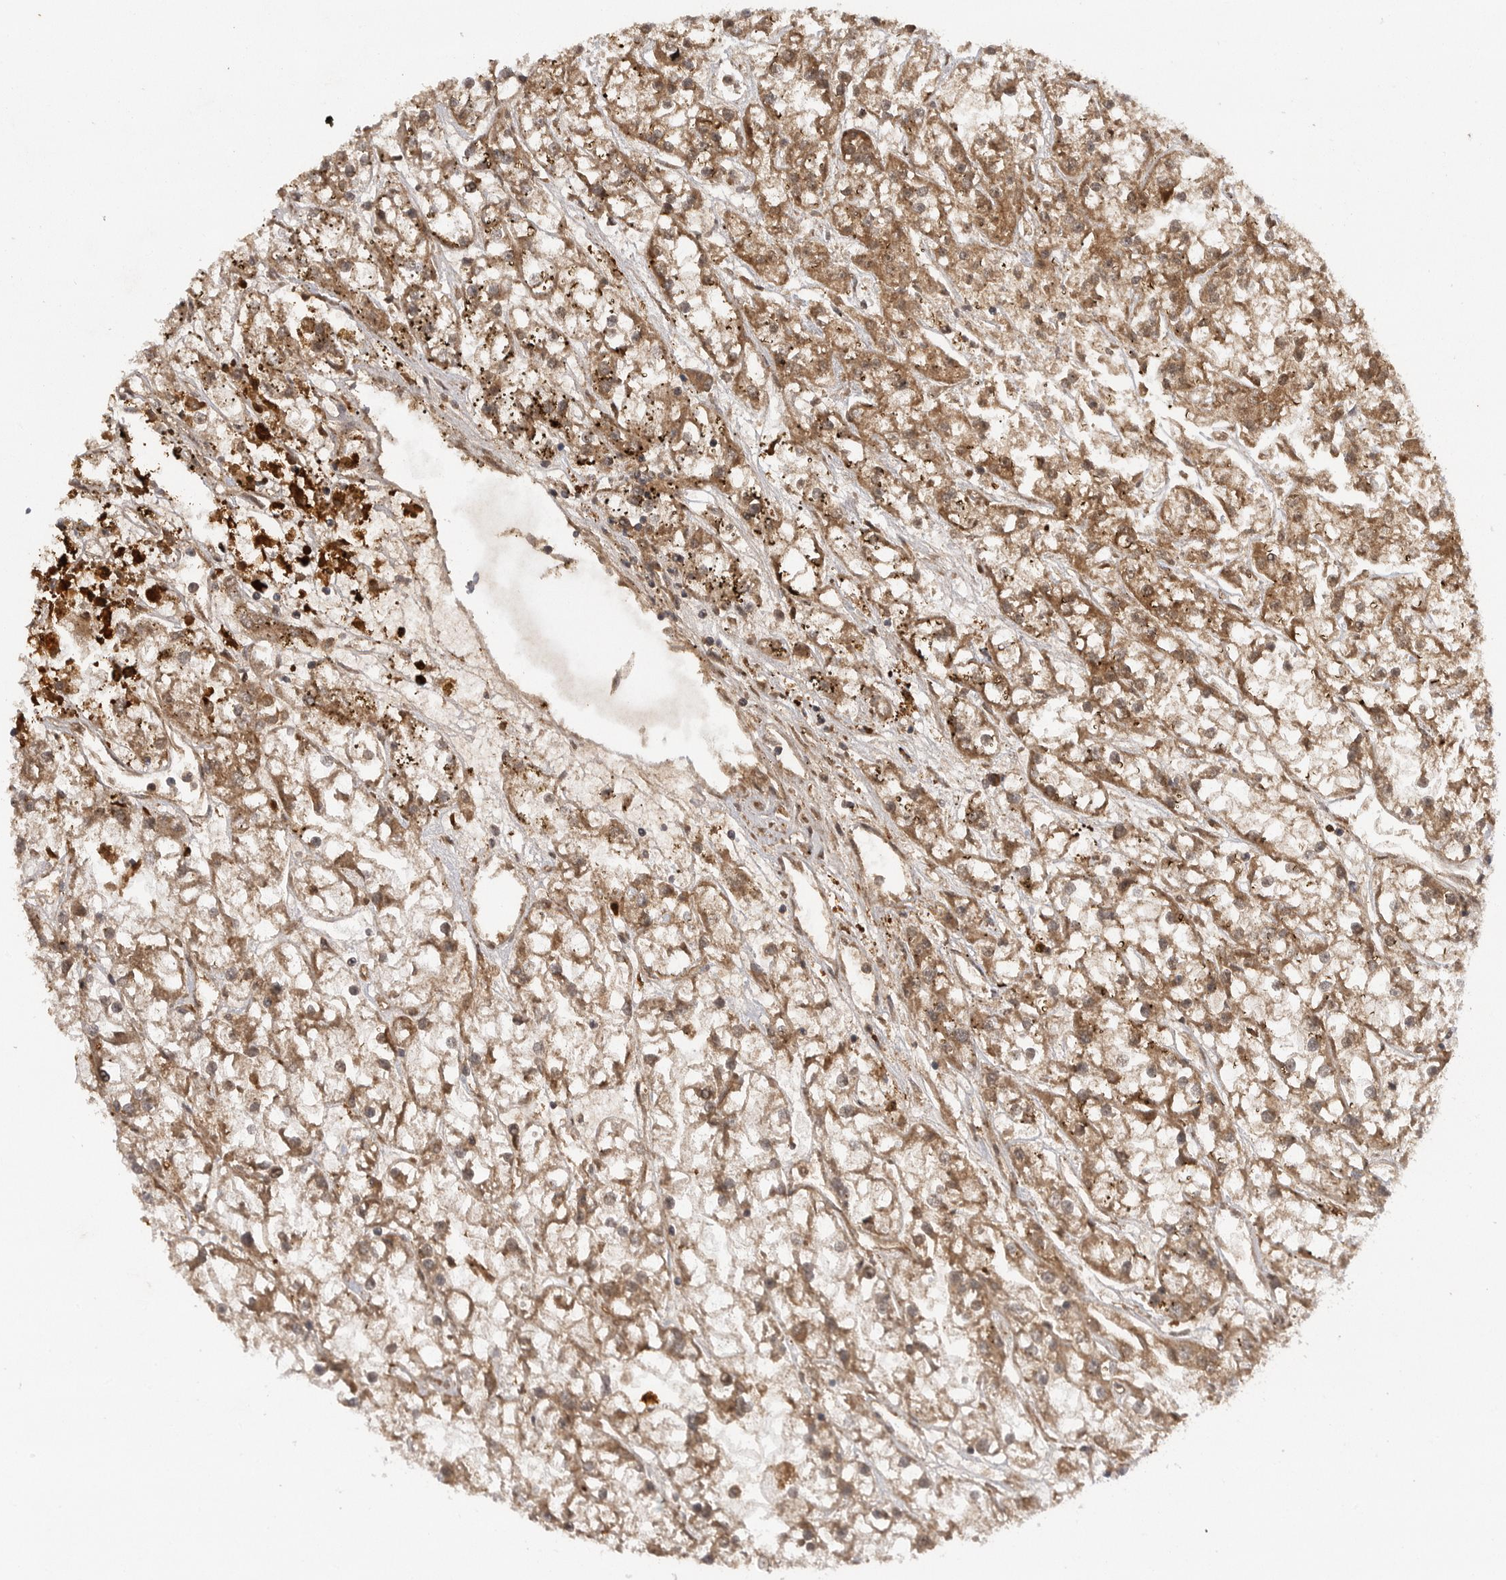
{"staining": {"intensity": "moderate", "quantity": ">75%", "location": "cytoplasmic/membranous"}, "tissue": "renal cancer", "cell_type": "Tumor cells", "image_type": "cancer", "snomed": [{"axis": "morphology", "description": "Adenocarcinoma, NOS"}, {"axis": "topography", "description": "Kidney"}], "caption": "Renal cancer stained with immunohistochemistry displays moderate cytoplasmic/membranous positivity in approximately >75% of tumor cells.", "gene": "PRDX4", "patient": {"sex": "female", "age": 52}}